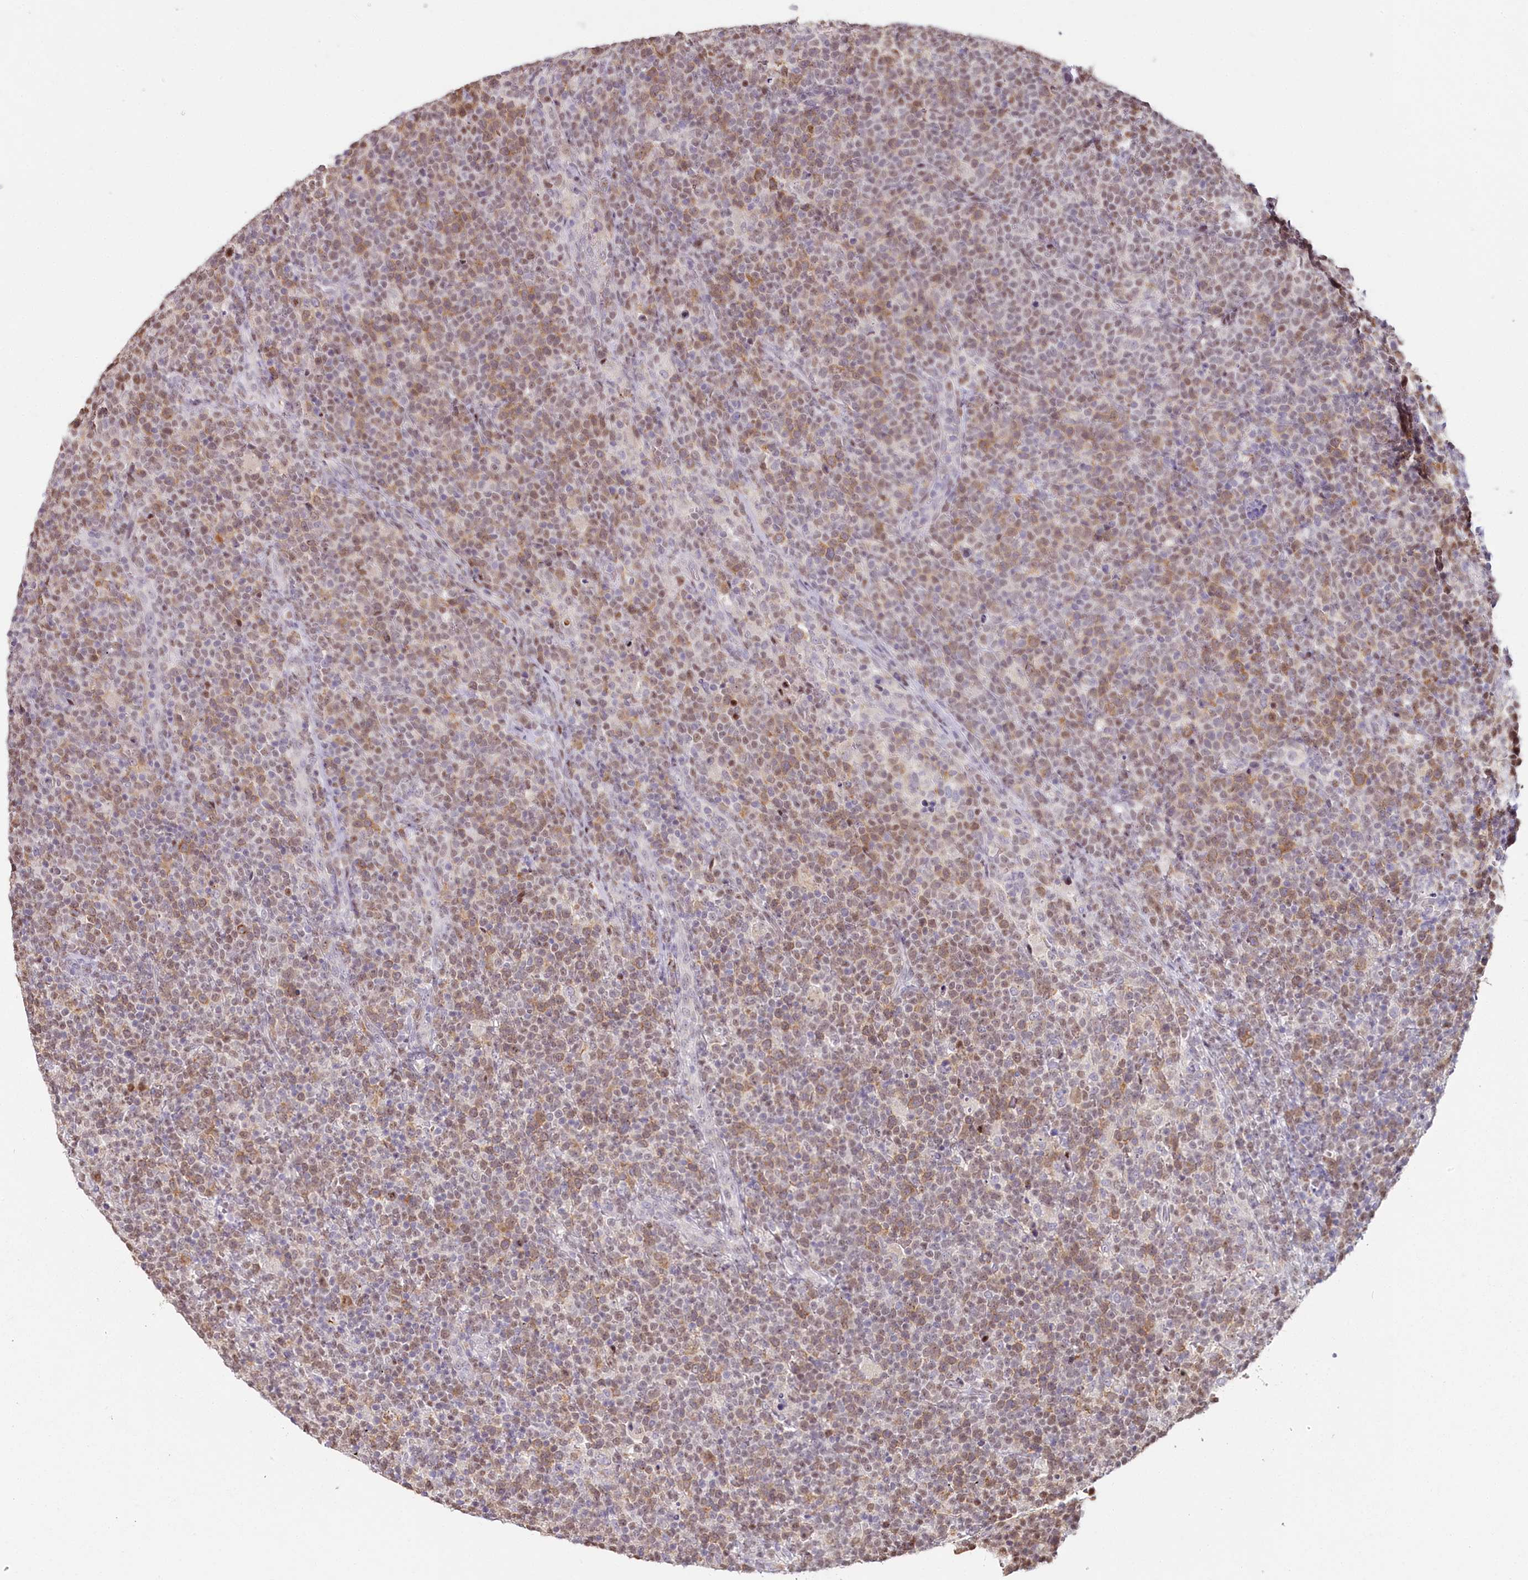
{"staining": {"intensity": "moderate", "quantity": ">75%", "location": "cytoplasmic/membranous,nuclear"}, "tissue": "lymphoma", "cell_type": "Tumor cells", "image_type": "cancer", "snomed": [{"axis": "morphology", "description": "Malignant lymphoma, non-Hodgkin's type, High grade"}, {"axis": "topography", "description": "Lymph node"}], "caption": "Human high-grade malignant lymphoma, non-Hodgkin's type stained with a protein marker exhibits moderate staining in tumor cells.", "gene": "HPD", "patient": {"sex": "male", "age": 61}}